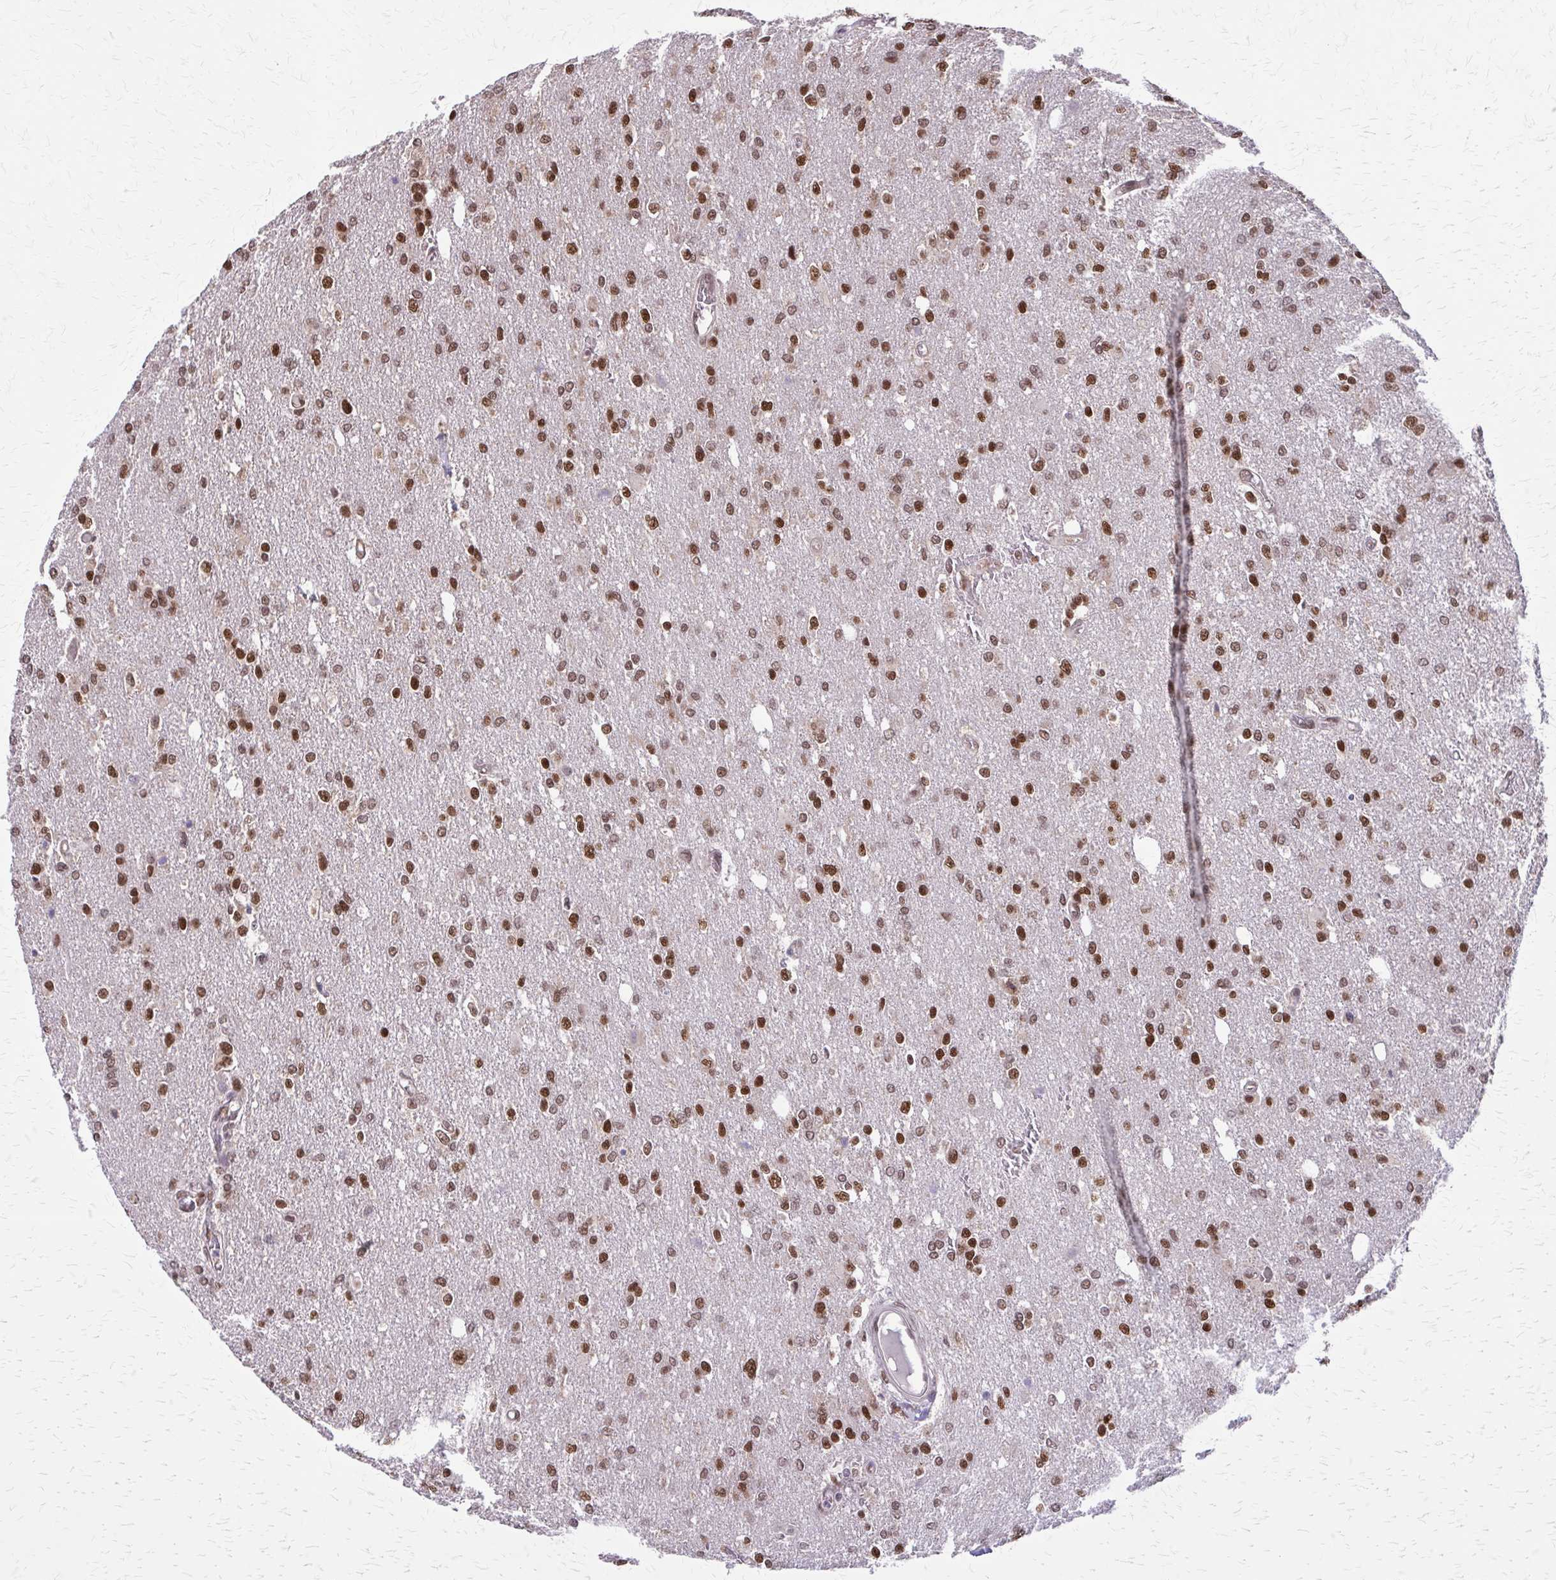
{"staining": {"intensity": "moderate", "quantity": ">75%", "location": "nuclear"}, "tissue": "glioma", "cell_type": "Tumor cells", "image_type": "cancer", "snomed": [{"axis": "morphology", "description": "Glioma, malignant, Low grade"}, {"axis": "topography", "description": "Brain"}], "caption": "Immunohistochemical staining of human malignant glioma (low-grade) exhibits medium levels of moderate nuclear expression in about >75% of tumor cells.", "gene": "TTF1", "patient": {"sex": "male", "age": 26}}